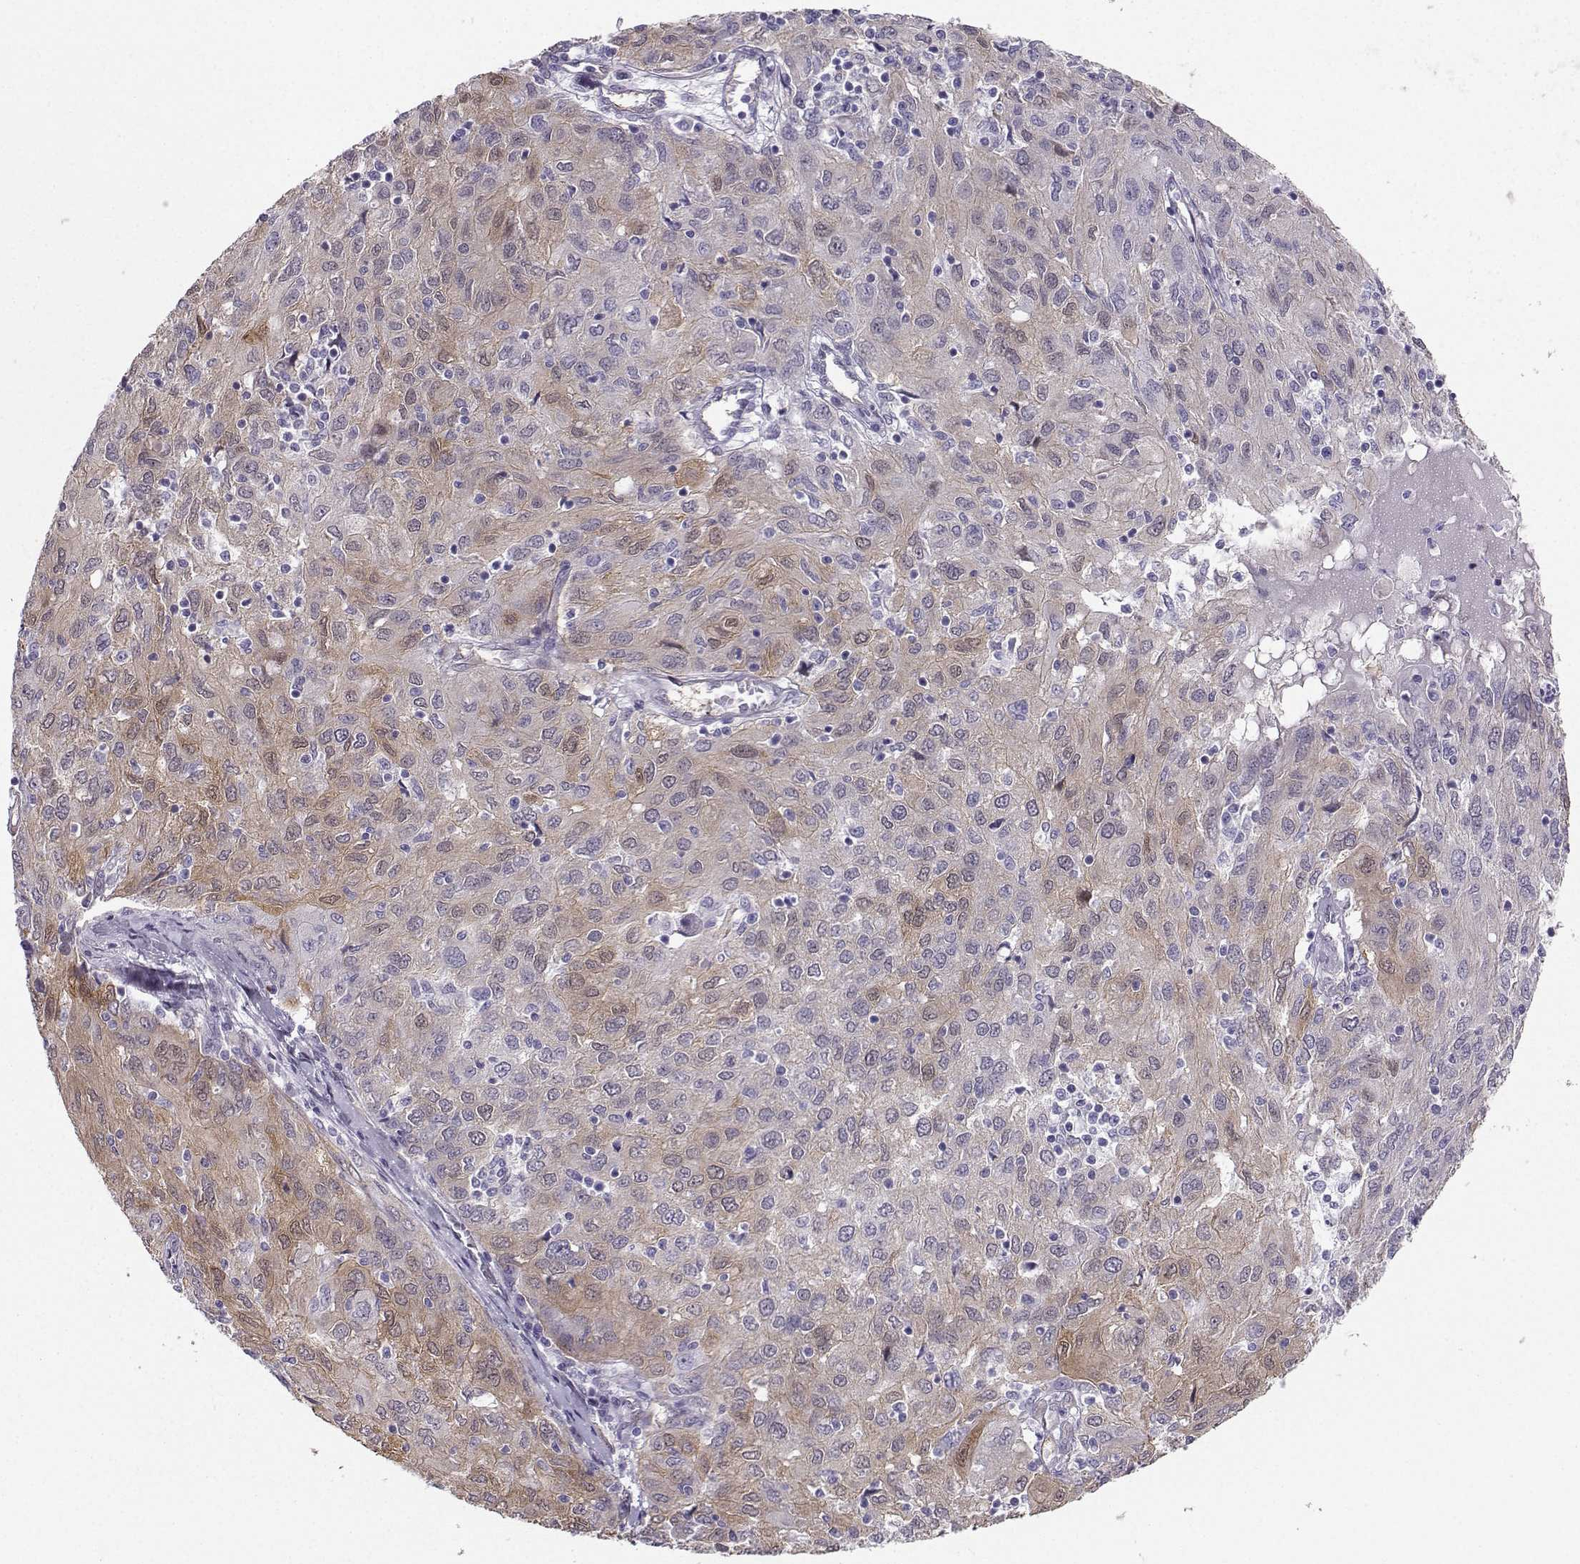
{"staining": {"intensity": "moderate", "quantity": "<25%", "location": "cytoplasmic/membranous"}, "tissue": "ovarian cancer", "cell_type": "Tumor cells", "image_type": "cancer", "snomed": [{"axis": "morphology", "description": "Carcinoma, endometroid"}, {"axis": "topography", "description": "Ovary"}], "caption": "Ovarian cancer stained with a protein marker exhibits moderate staining in tumor cells.", "gene": "NQO1", "patient": {"sex": "female", "age": 50}}